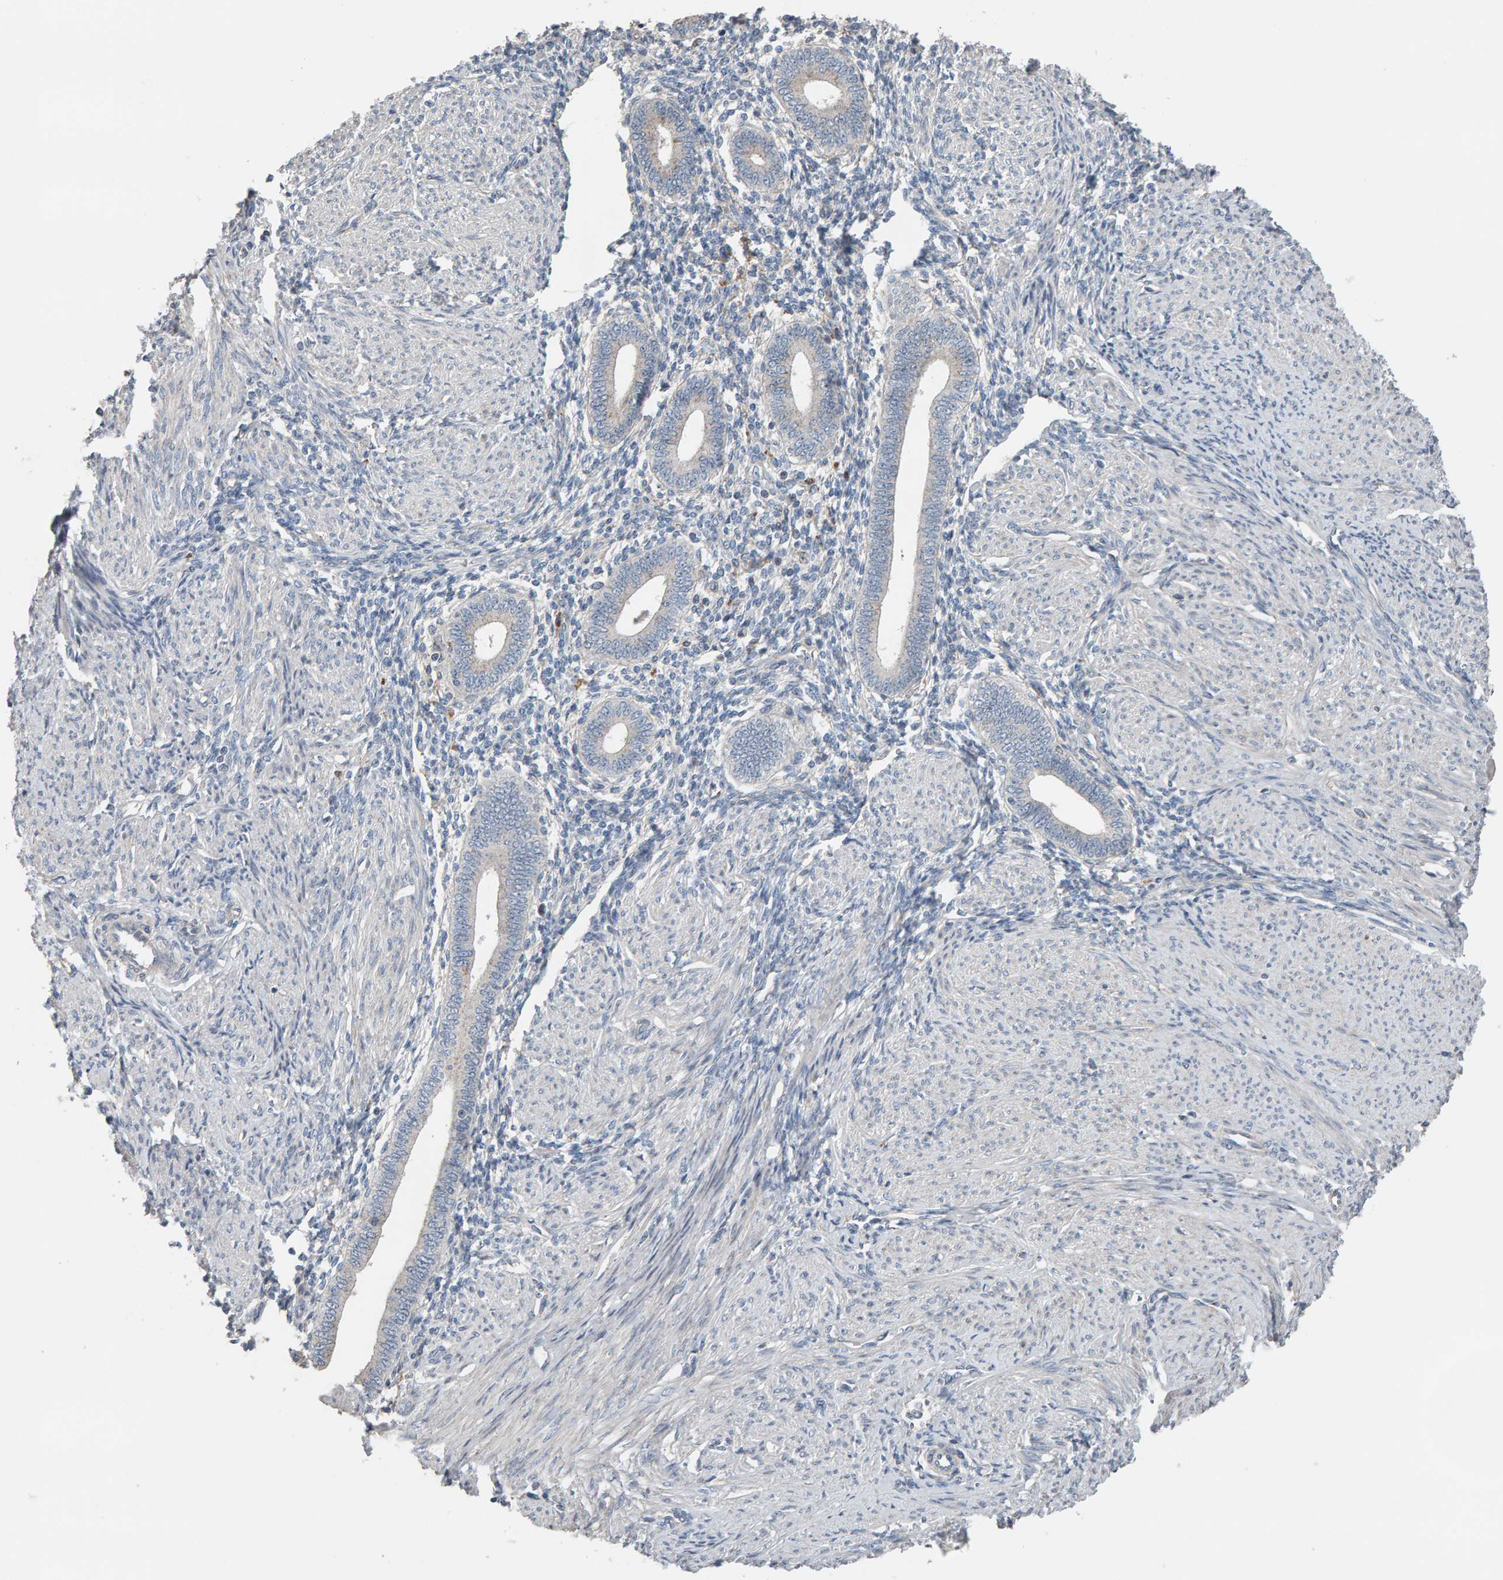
{"staining": {"intensity": "negative", "quantity": "none", "location": "none"}, "tissue": "endometrium", "cell_type": "Cells in endometrial stroma", "image_type": "normal", "snomed": [{"axis": "morphology", "description": "Normal tissue, NOS"}, {"axis": "topography", "description": "Endometrium"}], "caption": "Human endometrium stained for a protein using IHC shows no staining in cells in endometrial stroma.", "gene": "IPPK", "patient": {"sex": "female", "age": 42}}